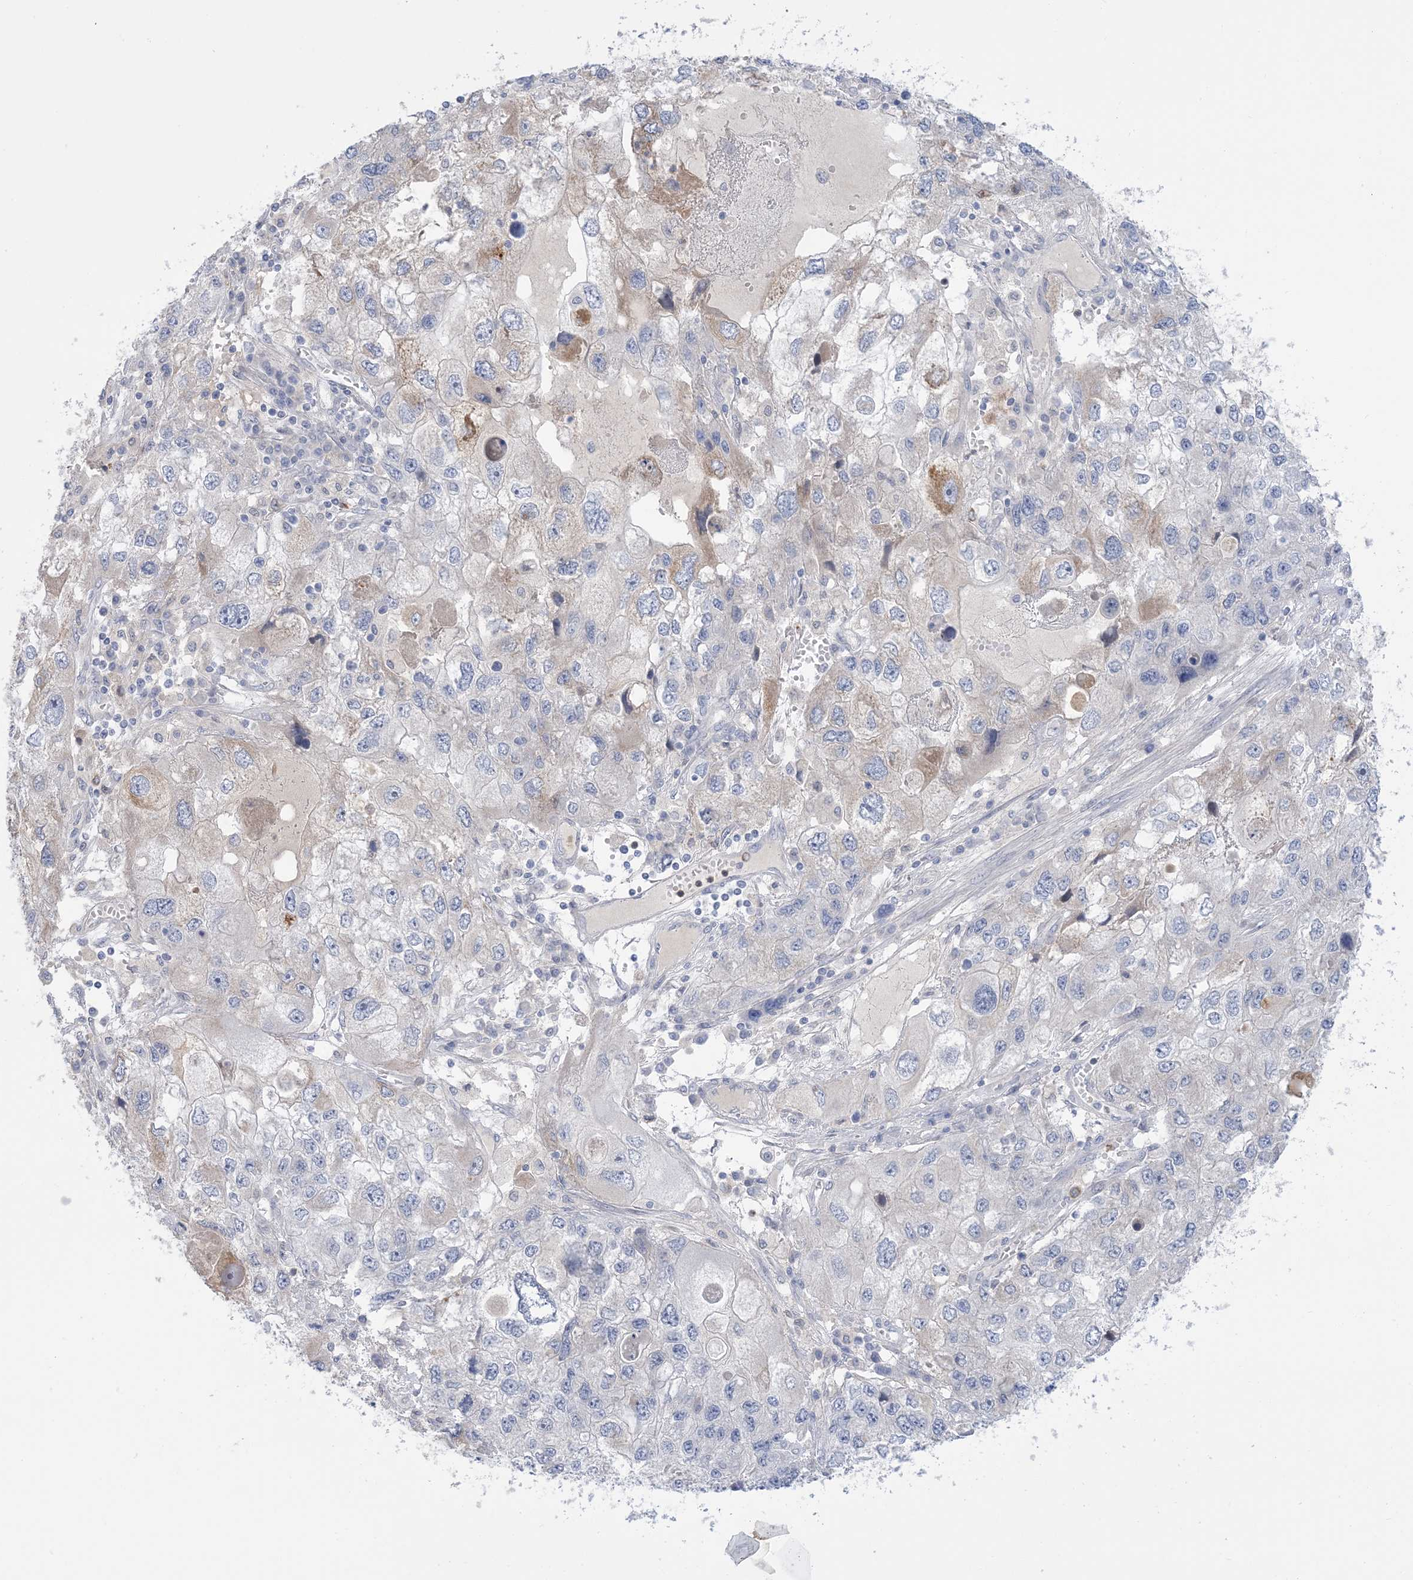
{"staining": {"intensity": "moderate", "quantity": "<25%", "location": "cytoplasmic/membranous"}, "tissue": "endometrial cancer", "cell_type": "Tumor cells", "image_type": "cancer", "snomed": [{"axis": "morphology", "description": "Adenocarcinoma, NOS"}, {"axis": "topography", "description": "Endometrium"}], "caption": "A high-resolution image shows IHC staining of endometrial adenocarcinoma, which reveals moderate cytoplasmic/membranous staining in about <25% of tumor cells. (IHC, brightfield microscopy, high magnification).", "gene": "TTYH1", "patient": {"sex": "female", "age": 49}}